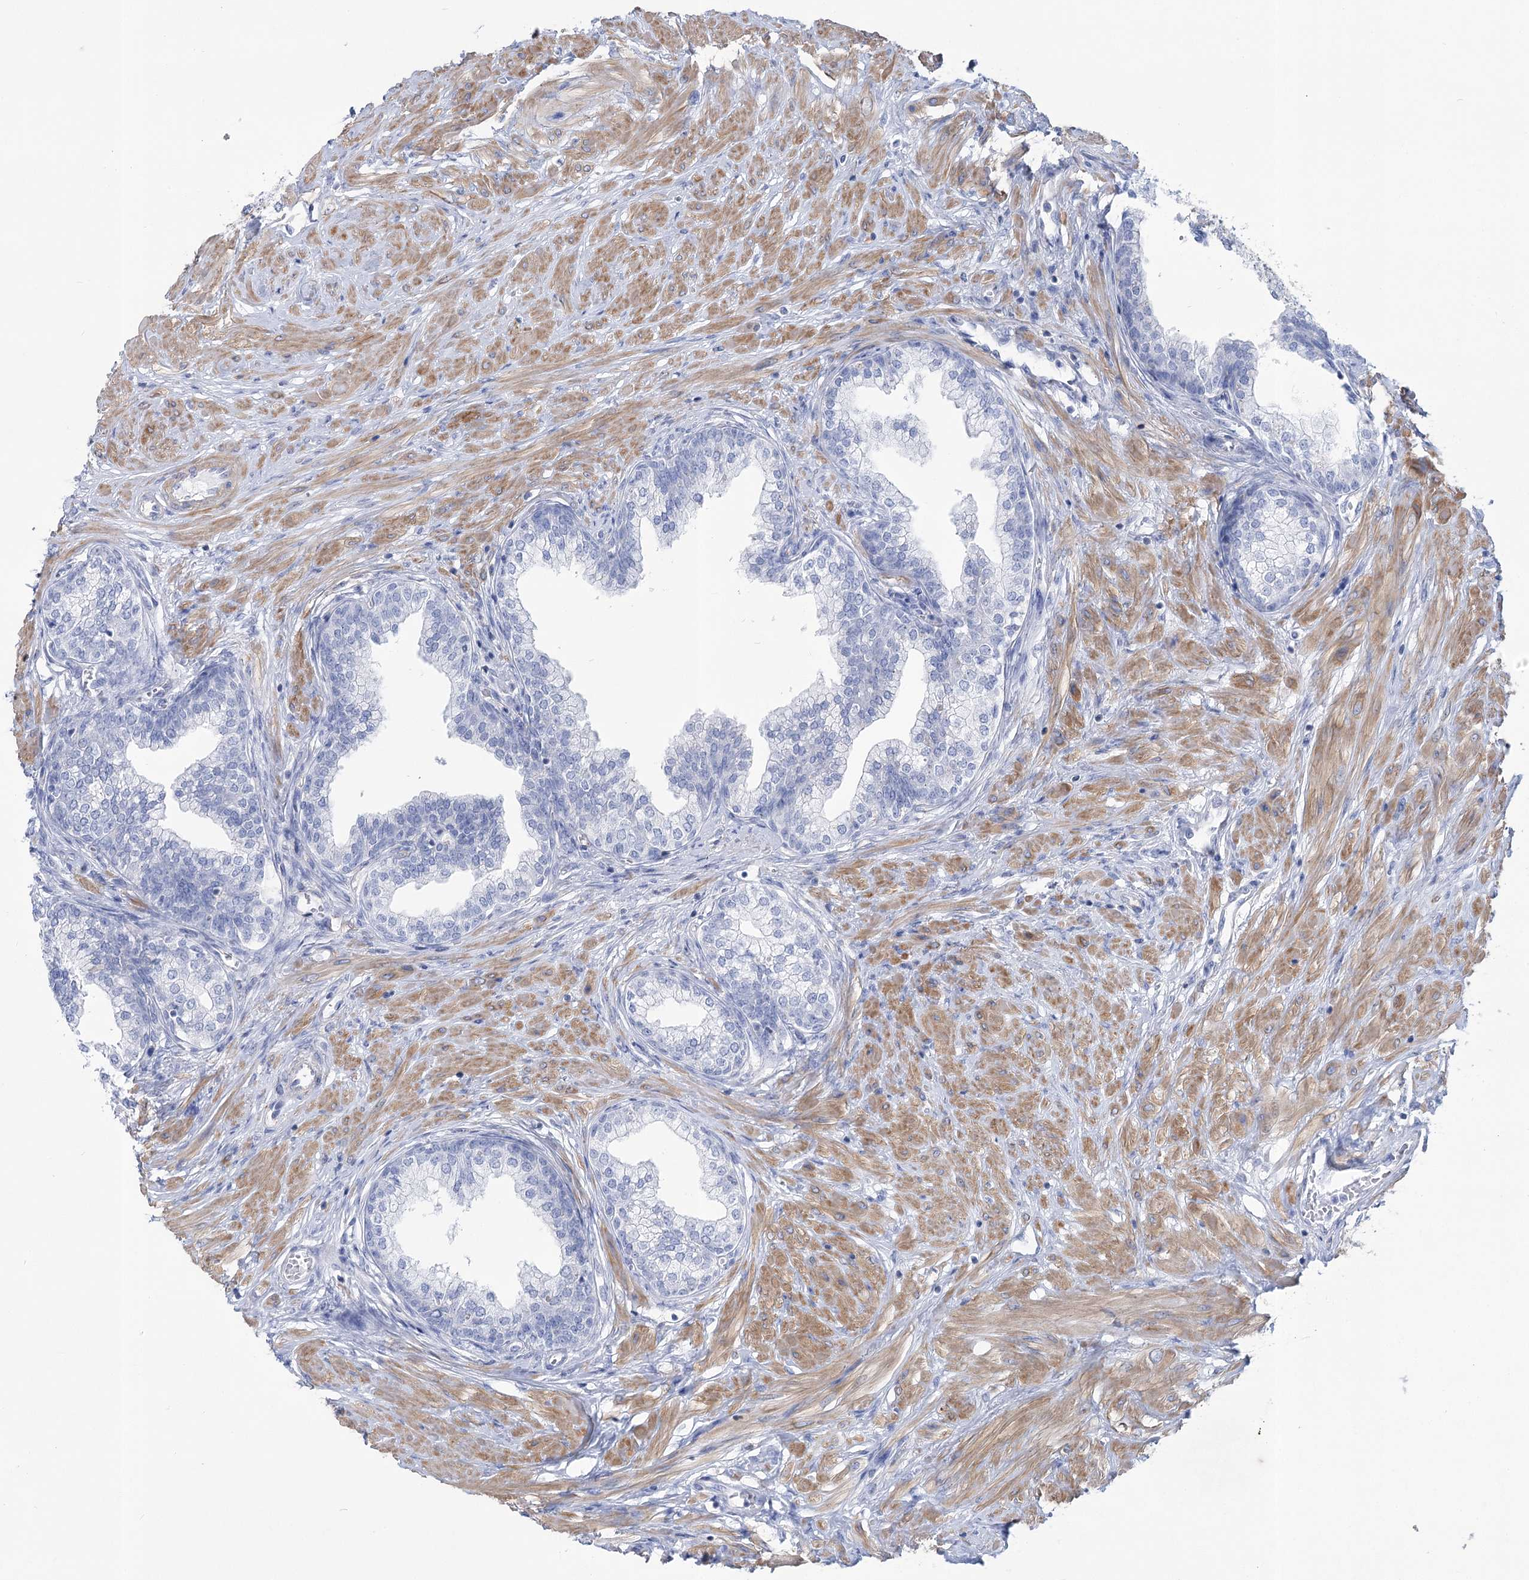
{"staining": {"intensity": "negative", "quantity": "none", "location": "none"}, "tissue": "prostate", "cell_type": "Glandular cells", "image_type": "normal", "snomed": [{"axis": "morphology", "description": "Normal tissue, NOS"}, {"axis": "morphology", "description": "Urothelial carcinoma, Low grade"}, {"axis": "topography", "description": "Urinary bladder"}, {"axis": "topography", "description": "Prostate"}], "caption": "An image of human prostate is negative for staining in glandular cells. (DAB immunohistochemistry (IHC), high magnification).", "gene": "PCDHA1", "patient": {"sex": "male", "age": 60}}